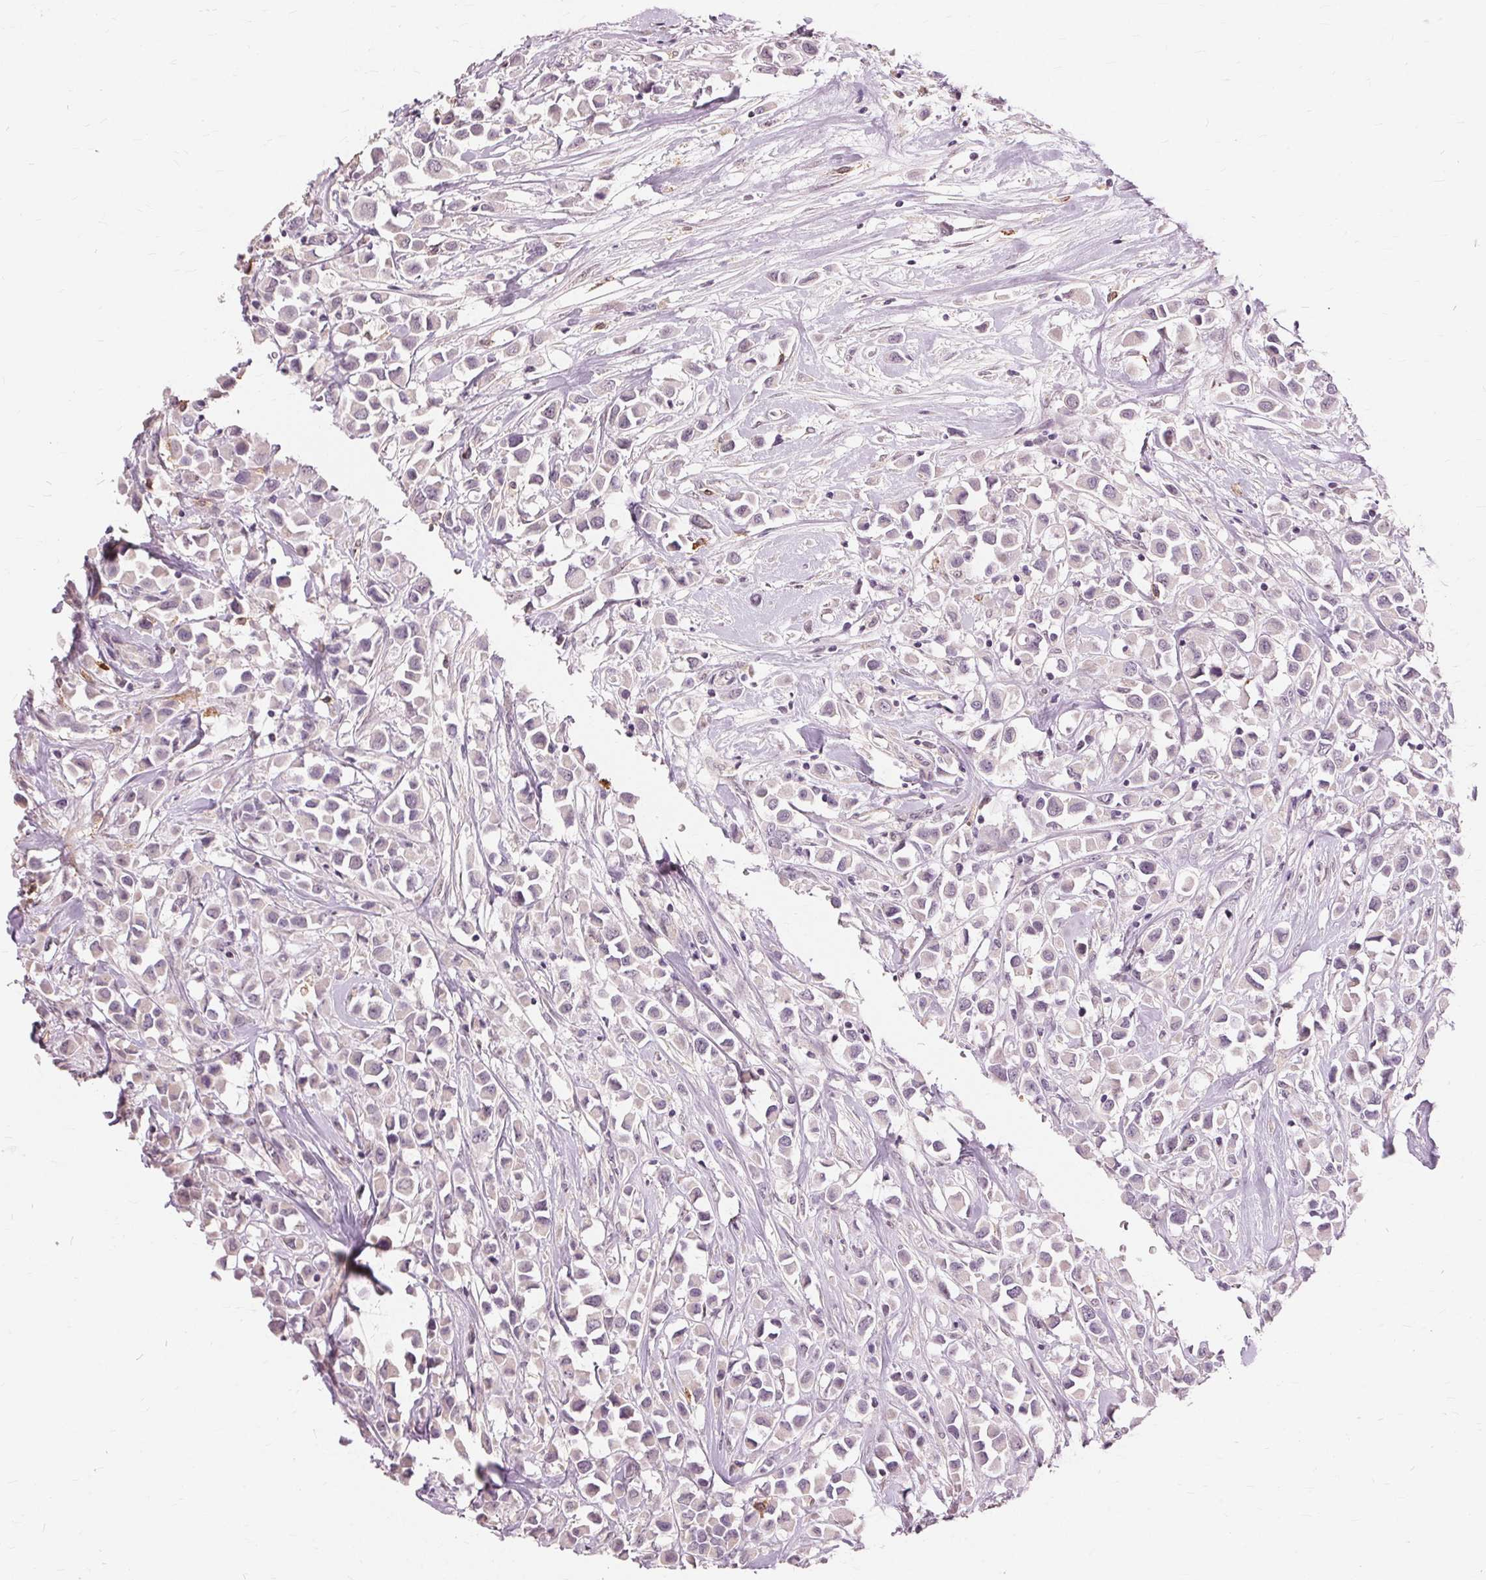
{"staining": {"intensity": "negative", "quantity": "none", "location": "none"}, "tissue": "breast cancer", "cell_type": "Tumor cells", "image_type": "cancer", "snomed": [{"axis": "morphology", "description": "Duct carcinoma"}, {"axis": "topography", "description": "Breast"}], "caption": "Immunohistochemistry histopathology image of human breast cancer stained for a protein (brown), which shows no expression in tumor cells.", "gene": "SIGLEC6", "patient": {"sex": "female", "age": 61}}